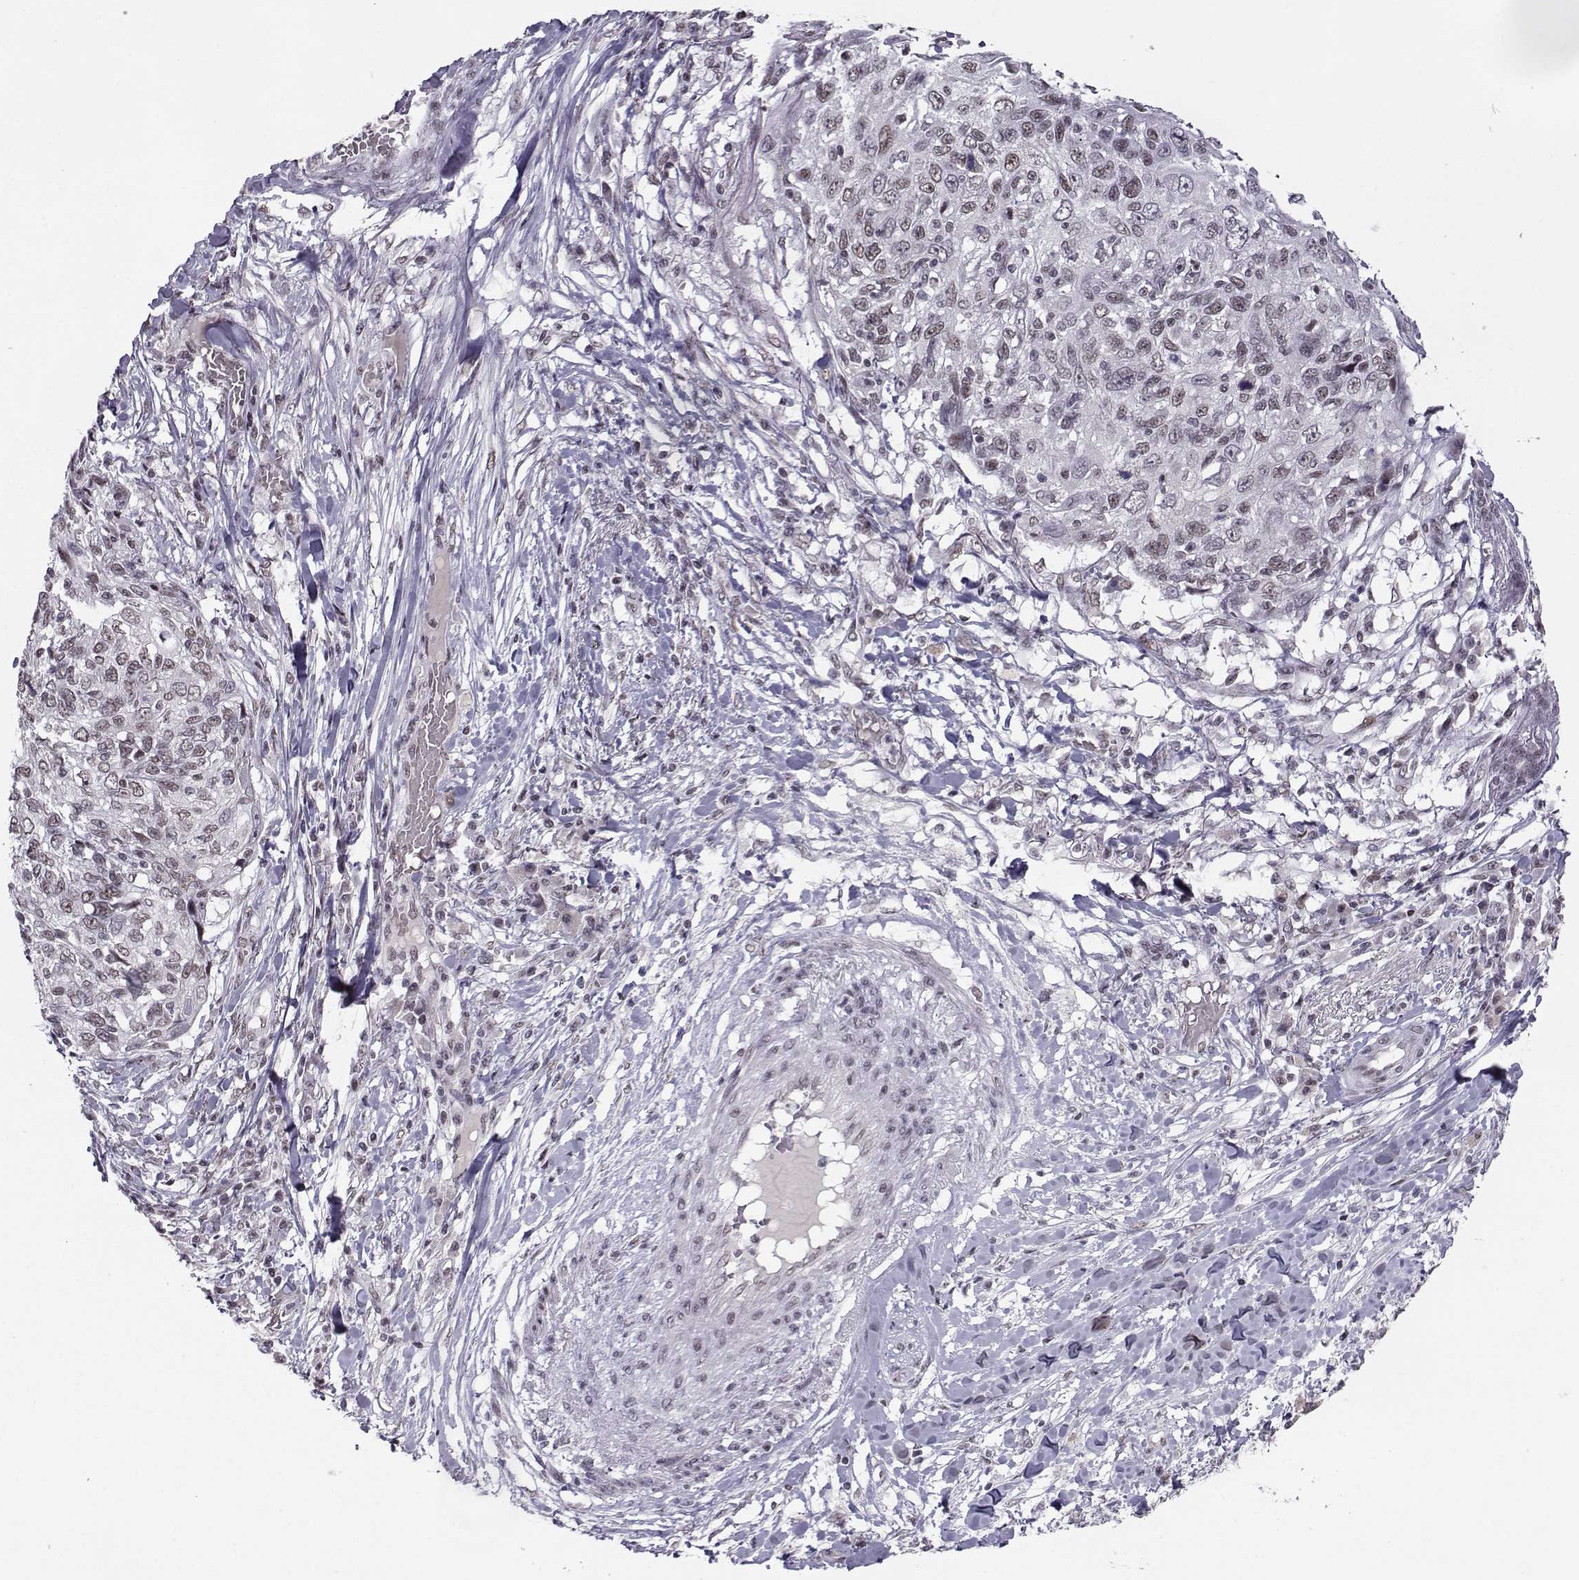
{"staining": {"intensity": "moderate", "quantity": "25%-75%", "location": "nuclear"}, "tissue": "skin cancer", "cell_type": "Tumor cells", "image_type": "cancer", "snomed": [{"axis": "morphology", "description": "Squamous cell carcinoma, NOS"}, {"axis": "topography", "description": "Skin"}], "caption": "Human squamous cell carcinoma (skin) stained for a protein (brown) demonstrates moderate nuclear positive staining in about 25%-75% of tumor cells.", "gene": "LIN28A", "patient": {"sex": "male", "age": 92}}